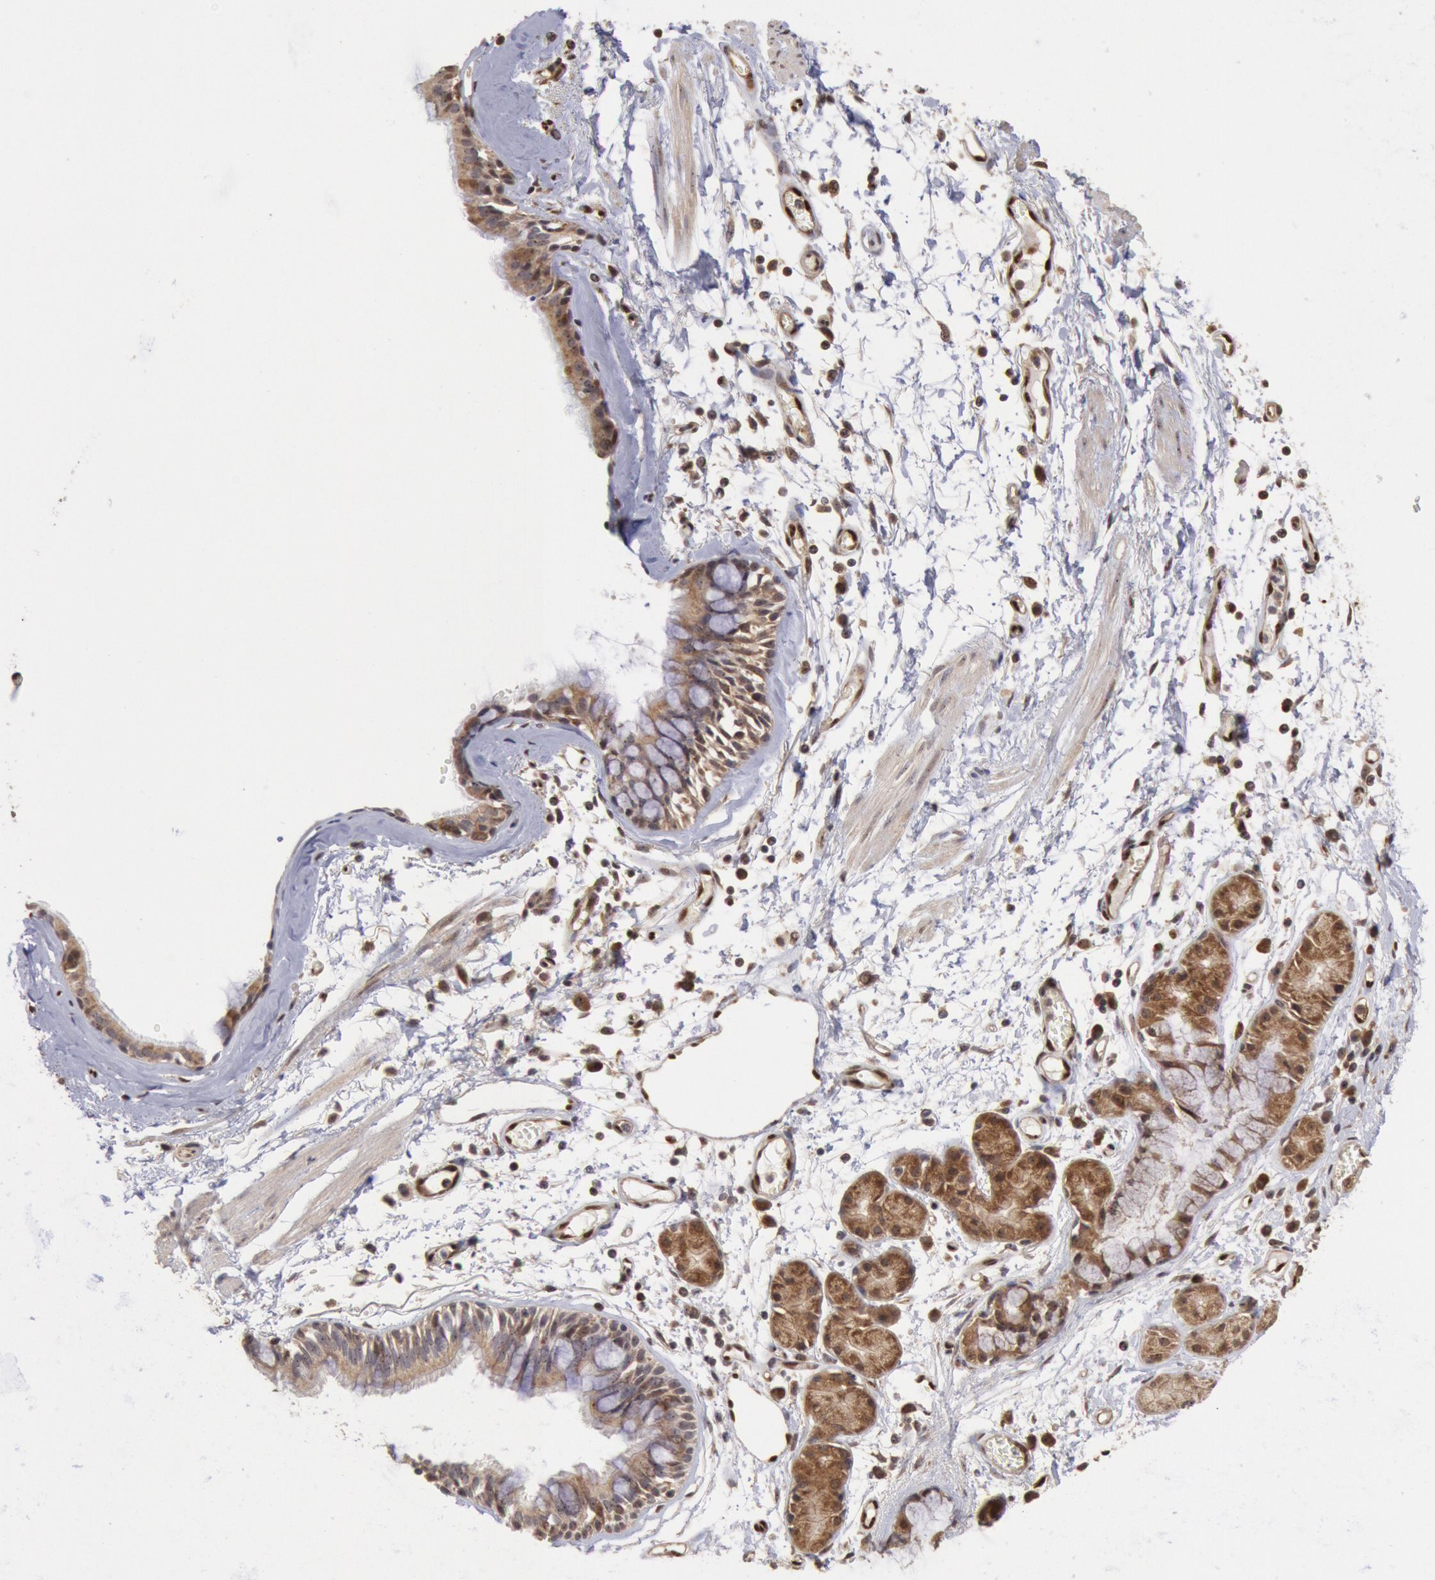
{"staining": {"intensity": "moderate", "quantity": ">75%", "location": "cytoplasmic/membranous"}, "tissue": "bronchus", "cell_type": "Respiratory epithelial cells", "image_type": "normal", "snomed": [{"axis": "morphology", "description": "Normal tissue, NOS"}, {"axis": "topography", "description": "Bronchus"}, {"axis": "topography", "description": "Lung"}], "caption": "This is an image of immunohistochemistry staining of normal bronchus, which shows moderate staining in the cytoplasmic/membranous of respiratory epithelial cells.", "gene": "STX17", "patient": {"sex": "female", "age": 56}}